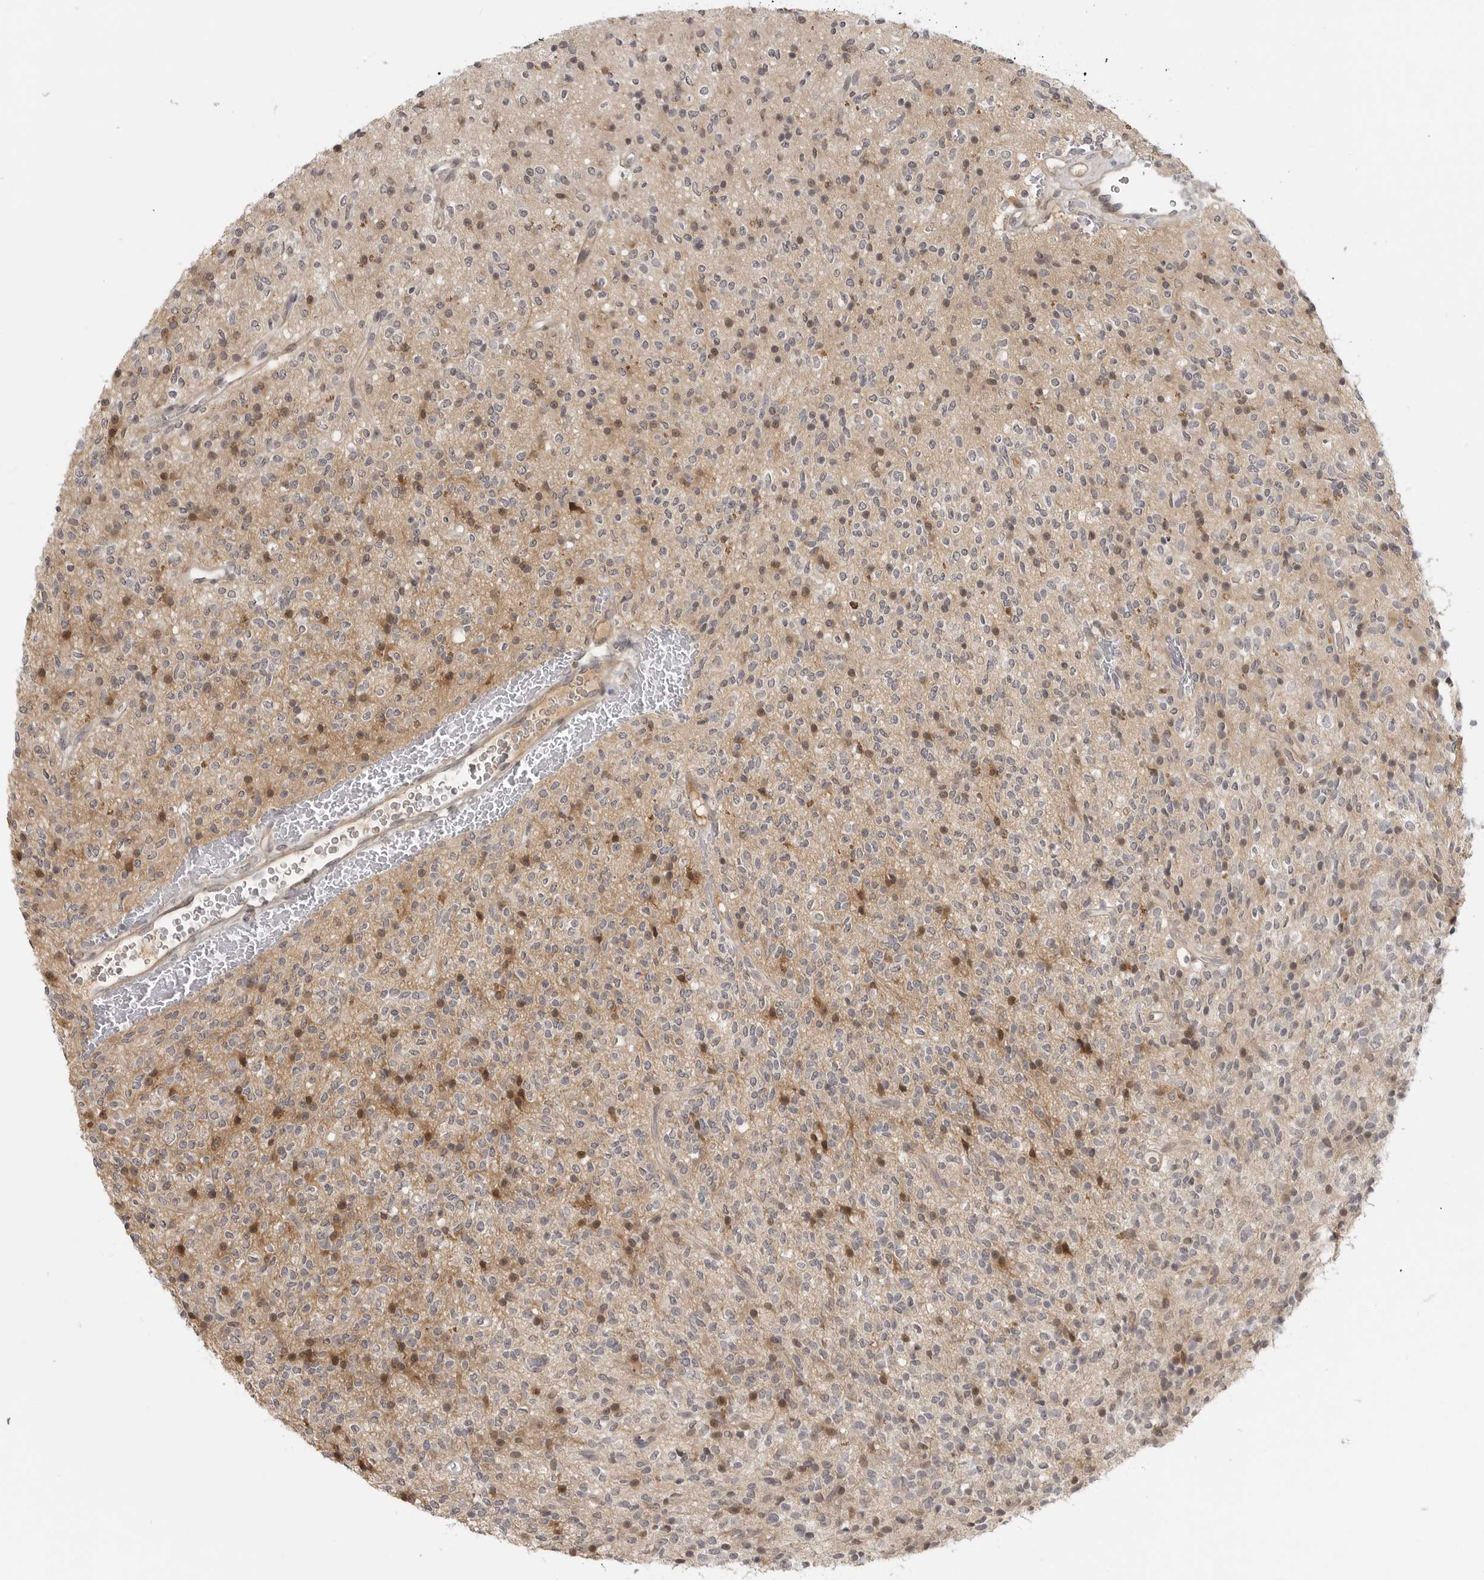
{"staining": {"intensity": "moderate", "quantity": "25%-75%", "location": "cytoplasmic/membranous,nuclear"}, "tissue": "glioma", "cell_type": "Tumor cells", "image_type": "cancer", "snomed": [{"axis": "morphology", "description": "Glioma, malignant, High grade"}, {"axis": "topography", "description": "Brain"}], "caption": "Glioma stained with DAB (3,3'-diaminobenzidine) immunohistochemistry reveals medium levels of moderate cytoplasmic/membranous and nuclear expression in about 25%-75% of tumor cells. Nuclei are stained in blue.", "gene": "CTIF", "patient": {"sex": "male", "age": 34}}